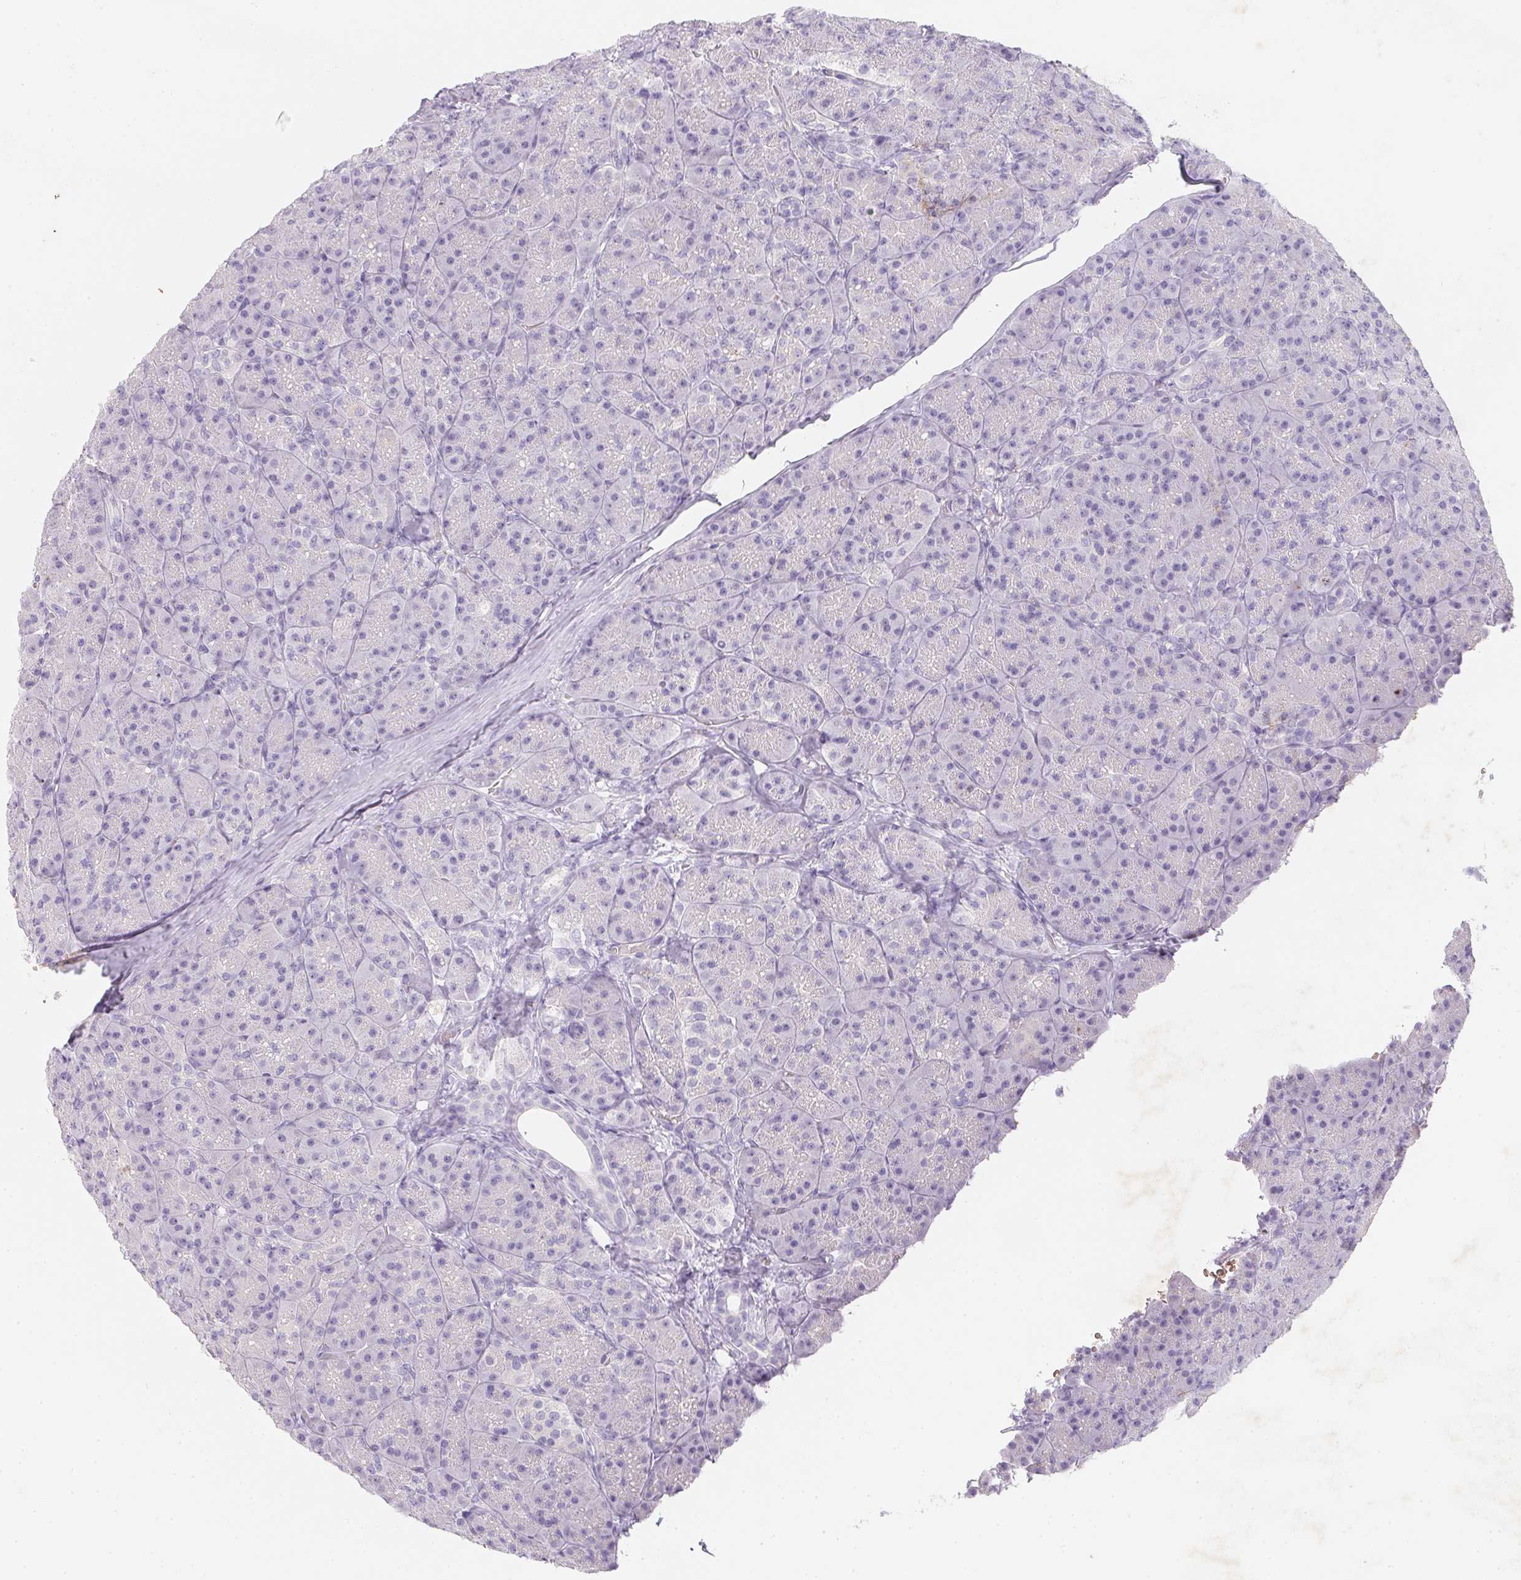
{"staining": {"intensity": "negative", "quantity": "none", "location": "none"}, "tissue": "pancreas", "cell_type": "Exocrine glandular cells", "image_type": "normal", "snomed": [{"axis": "morphology", "description": "Normal tissue, NOS"}, {"axis": "topography", "description": "Pancreas"}], "caption": "Pancreas was stained to show a protein in brown. There is no significant staining in exocrine glandular cells. (DAB immunohistochemistry, high magnification).", "gene": "DCD", "patient": {"sex": "male", "age": 57}}